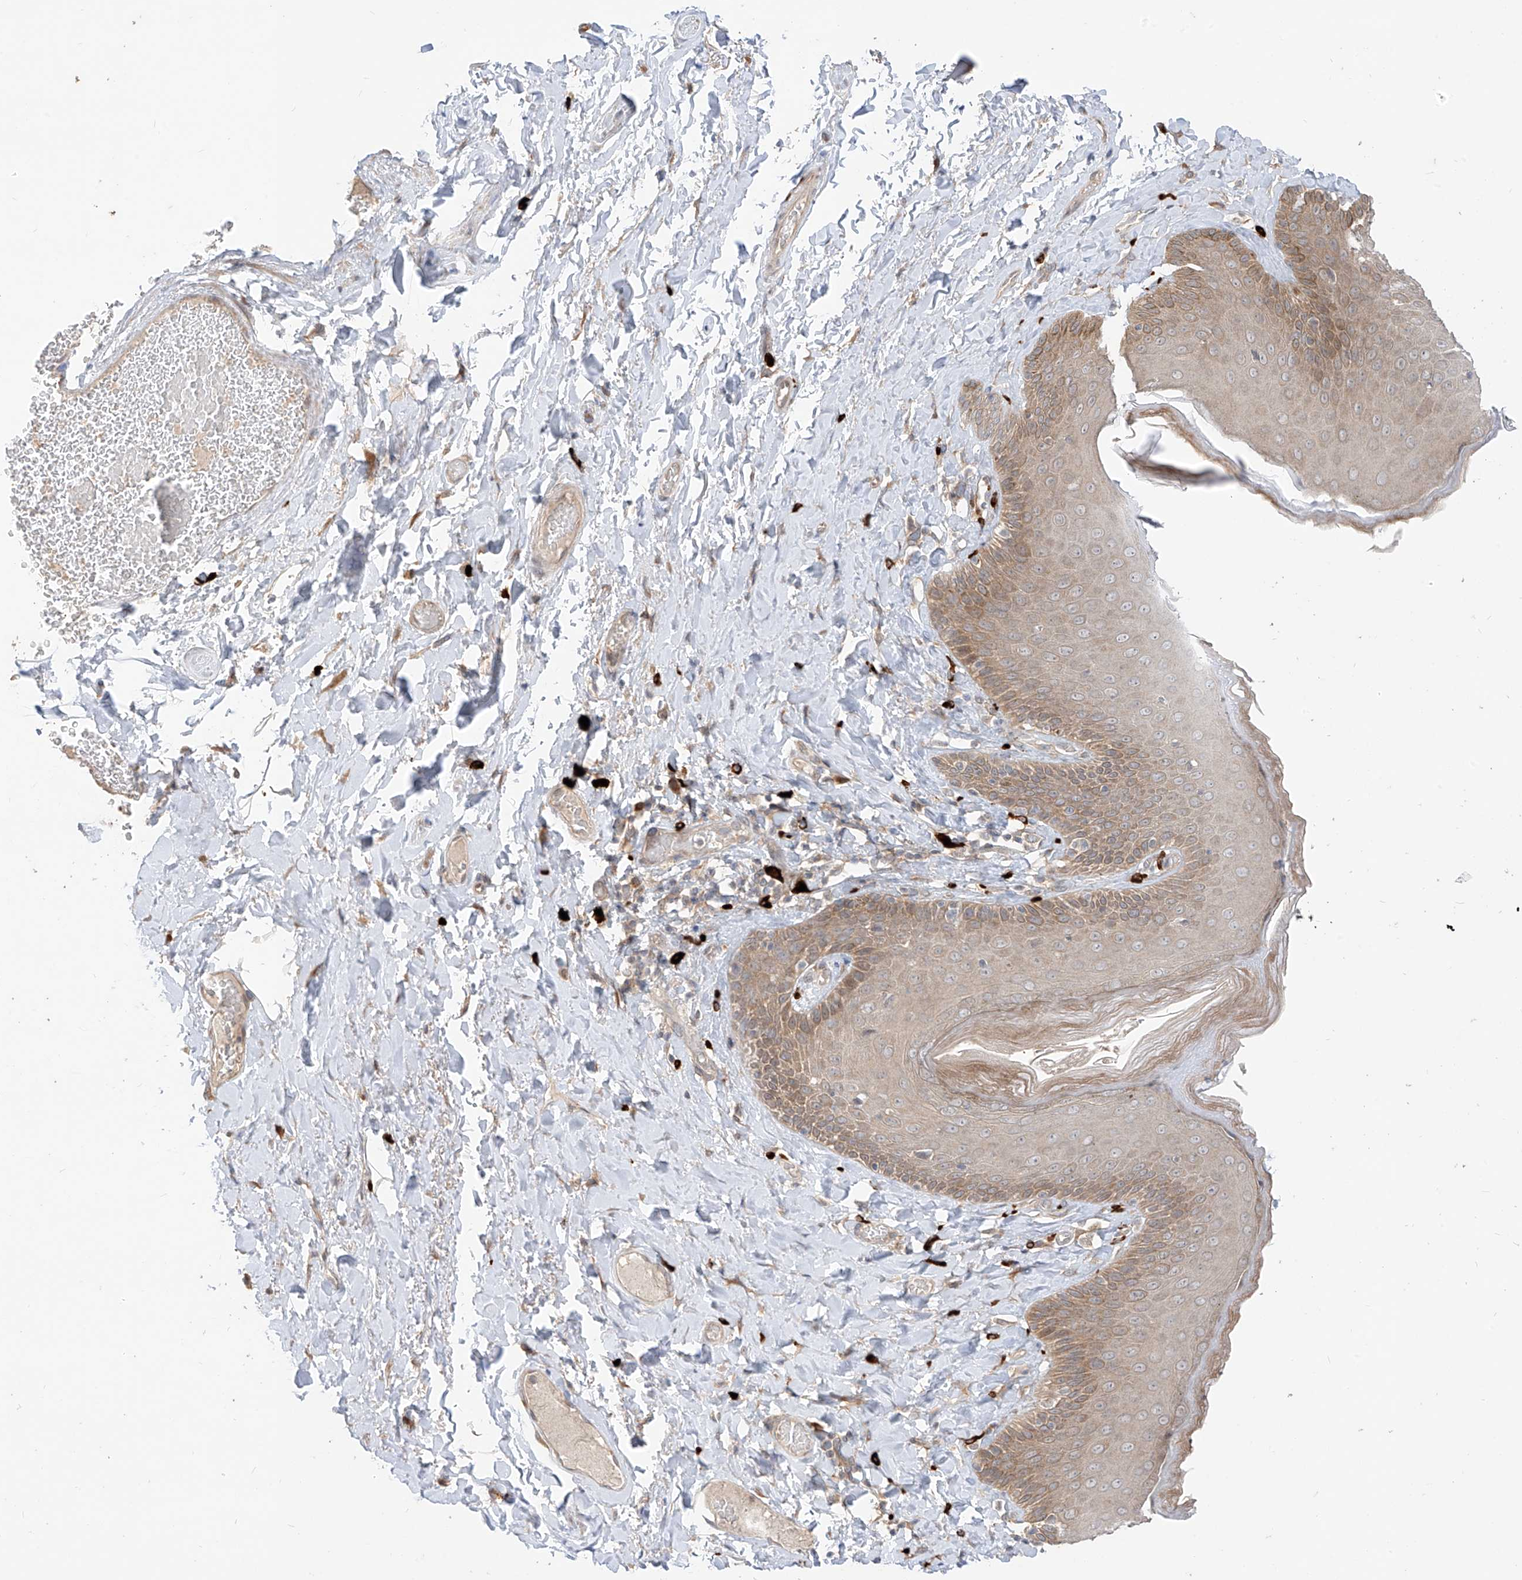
{"staining": {"intensity": "moderate", "quantity": ">75%", "location": "cytoplasmic/membranous"}, "tissue": "skin", "cell_type": "Epidermal cells", "image_type": "normal", "snomed": [{"axis": "morphology", "description": "Normal tissue, NOS"}, {"axis": "topography", "description": "Anal"}], "caption": "Immunohistochemical staining of normal skin displays medium levels of moderate cytoplasmic/membranous expression in approximately >75% of epidermal cells. Nuclei are stained in blue.", "gene": "MTUS2", "patient": {"sex": "male", "age": 69}}